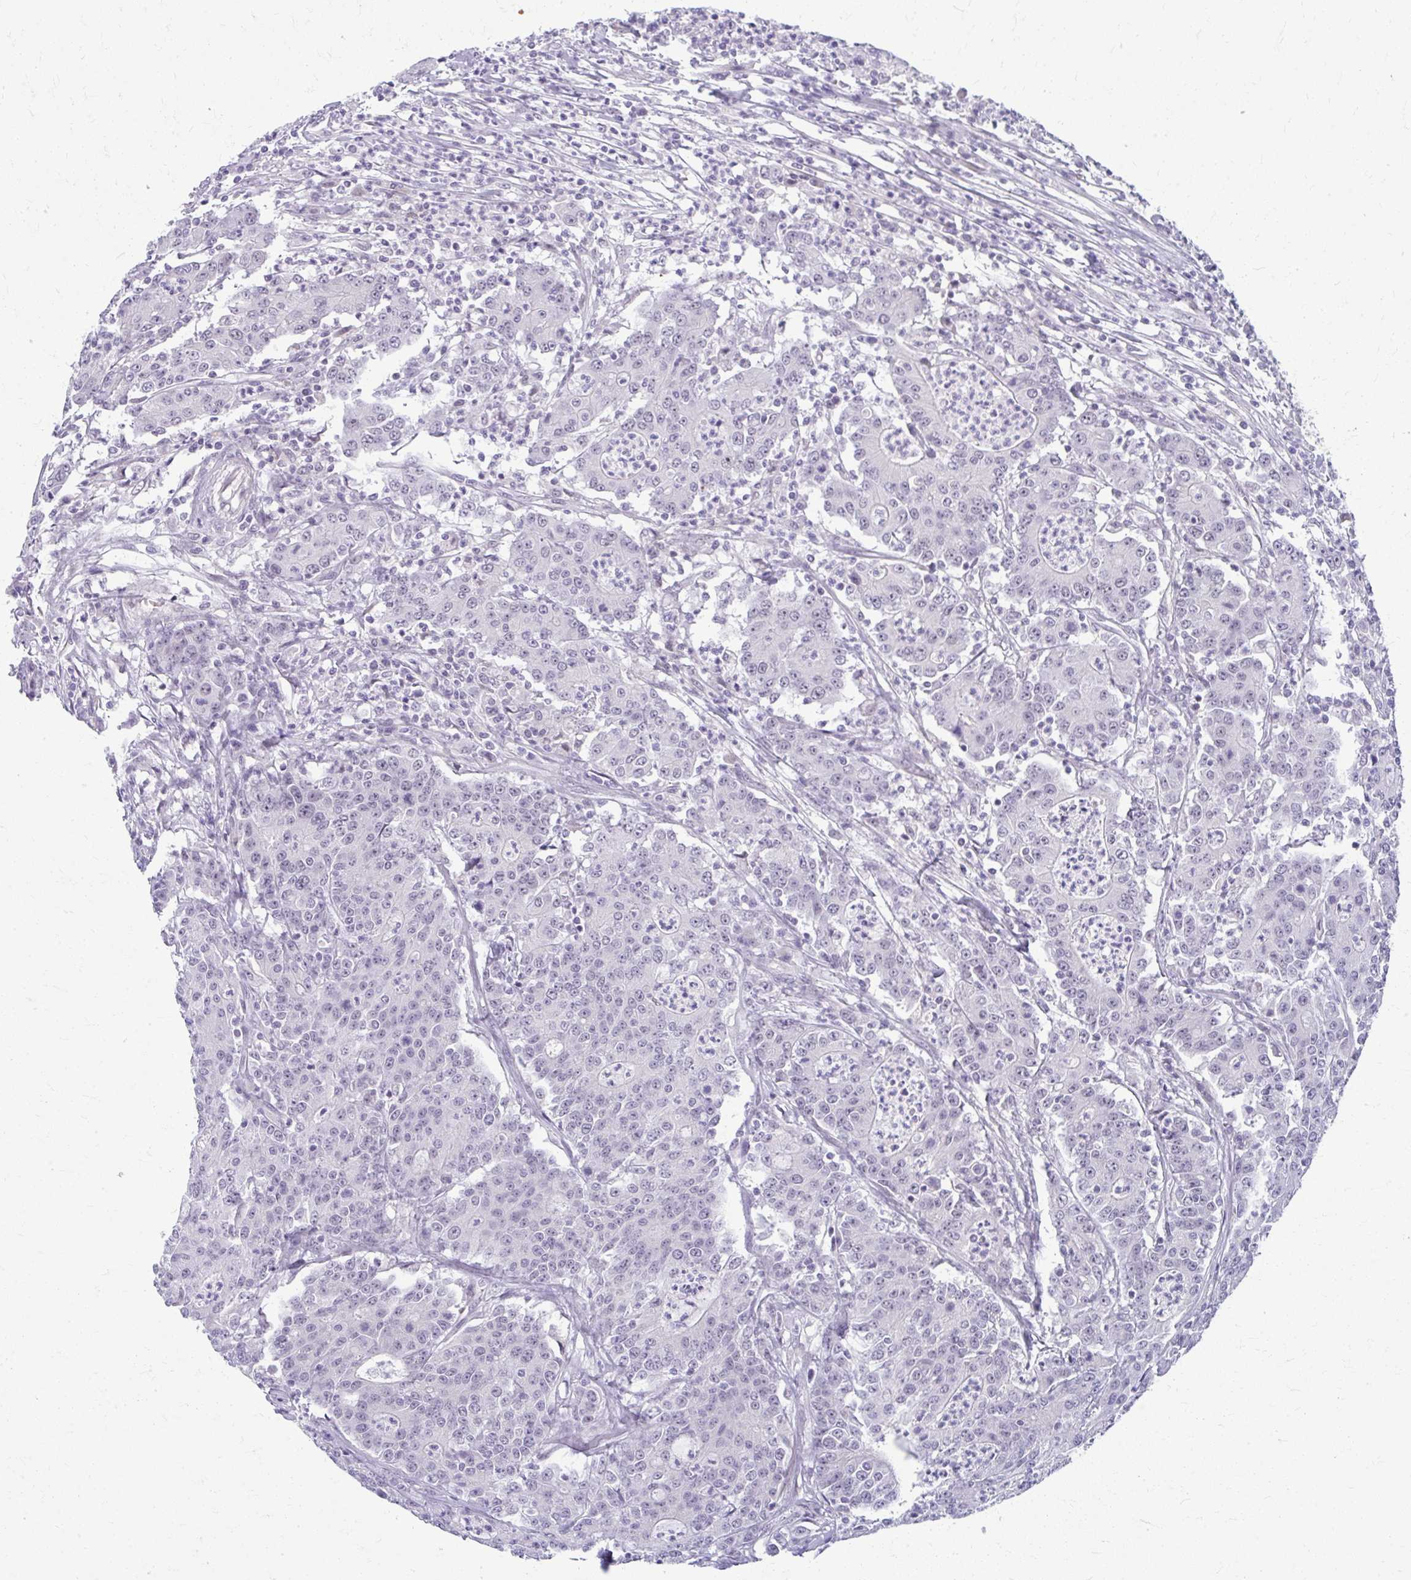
{"staining": {"intensity": "negative", "quantity": "none", "location": "none"}, "tissue": "colorectal cancer", "cell_type": "Tumor cells", "image_type": "cancer", "snomed": [{"axis": "morphology", "description": "Adenocarcinoma, NOS"}, {"axis": "topography", "description": "Colon"}], "caption": "High power microscopy photomicrograph of an immunohistochemistry (IHC) photomicrograph of colorectal cancer (adenocarcinoma), revealing no significant expression in tumor cells. (DAB (3,3'-diaminobenzidine) immunohistochemistry (IHC), high magnification).", "gene": "TEX33", "patient": {"sex": "male", "age": 83}}